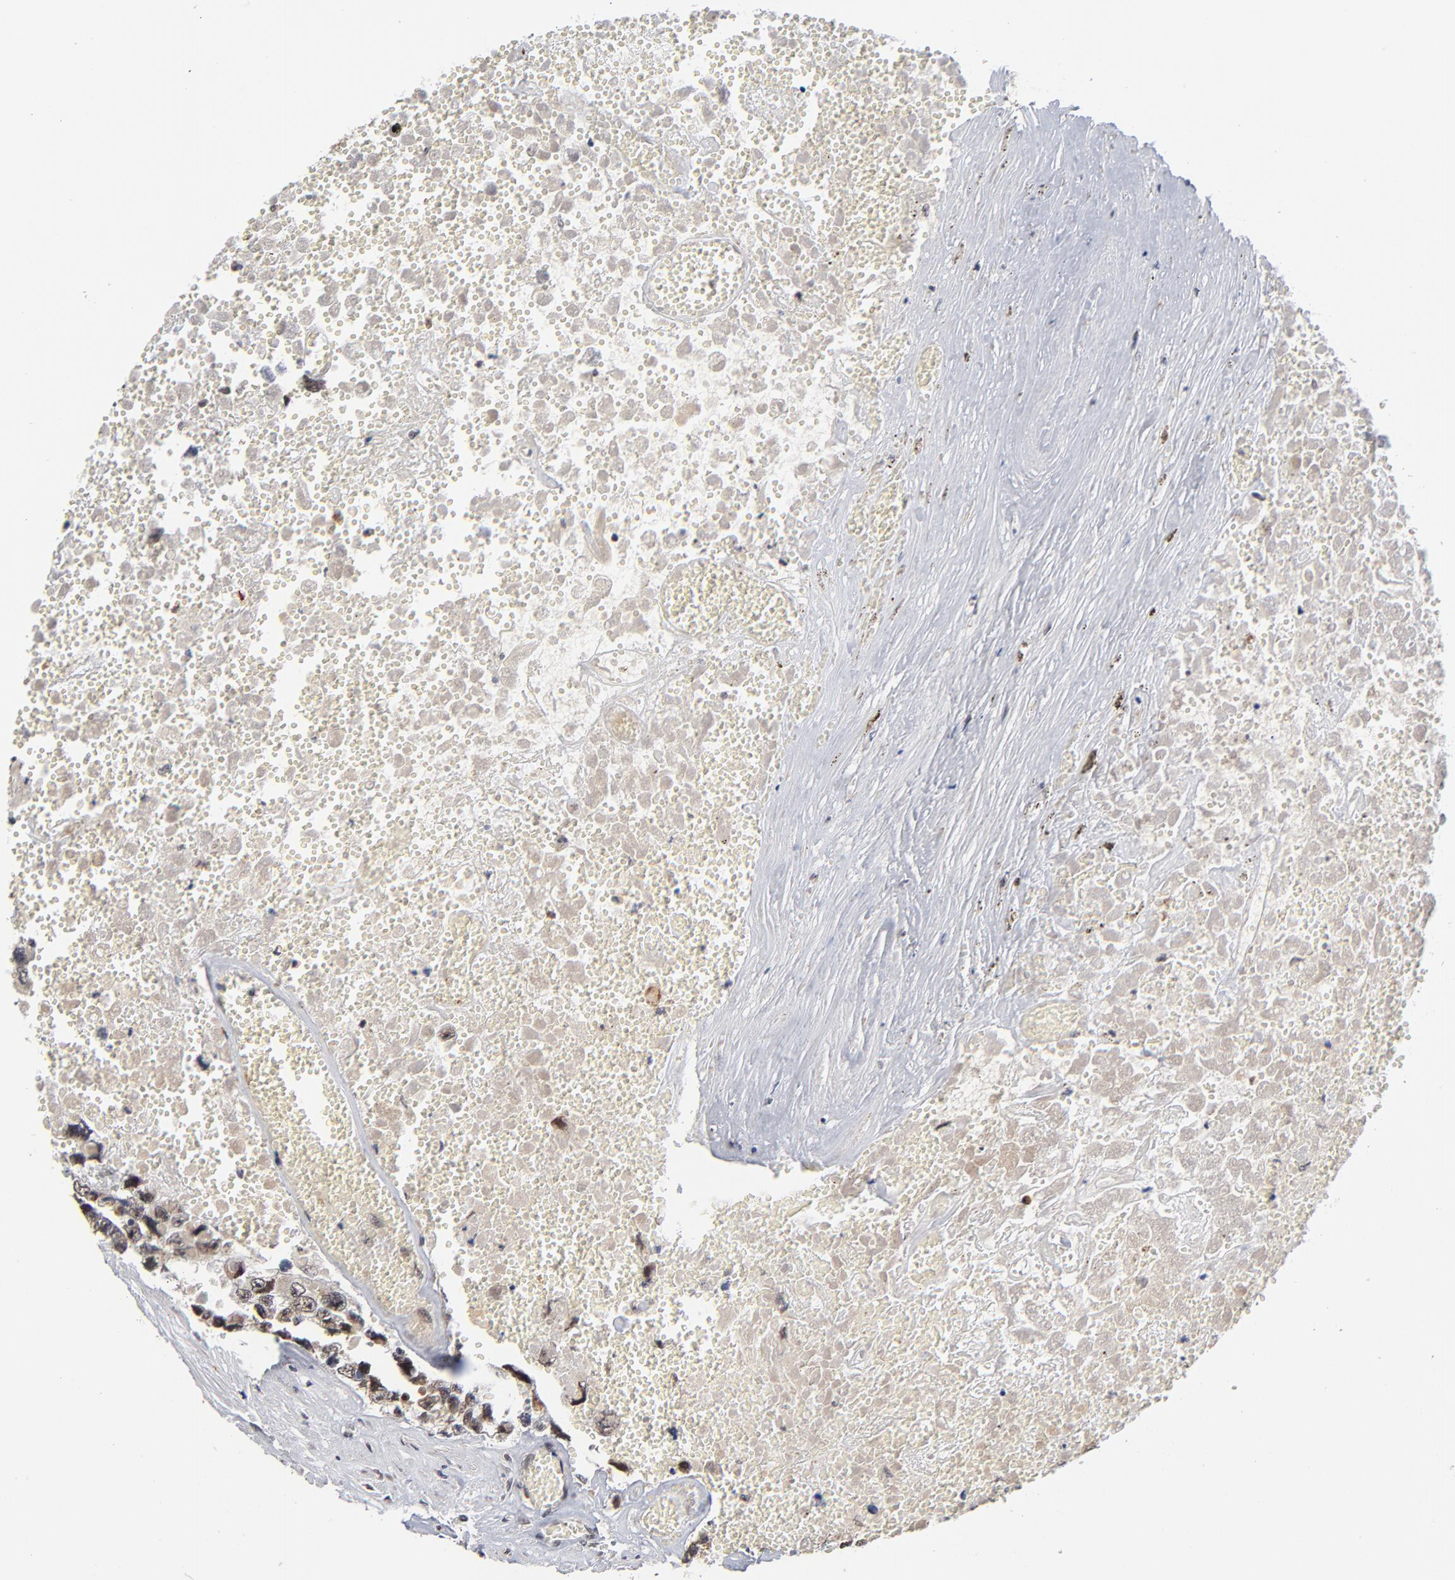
{"staining": {"intensity": "weak", "quantity": "25%-75%", "location": "nuclear"}, "tissue": "testis cancer", "cell_type": "Tumor cells", "image_type": "cancer", "snomed": [{"axis": "morphology", "description": "Carcinoma, Embryonal, NOS"}, {"axis": "topography", "description": "Testis"}], "caption": "Protein staining of testis cancer tissue exhibits weak nuclear staining in approximately 25%-75% of tumor cells.", "gene": "ZNF419", "patient": {"sex": "male", "age": 31}}